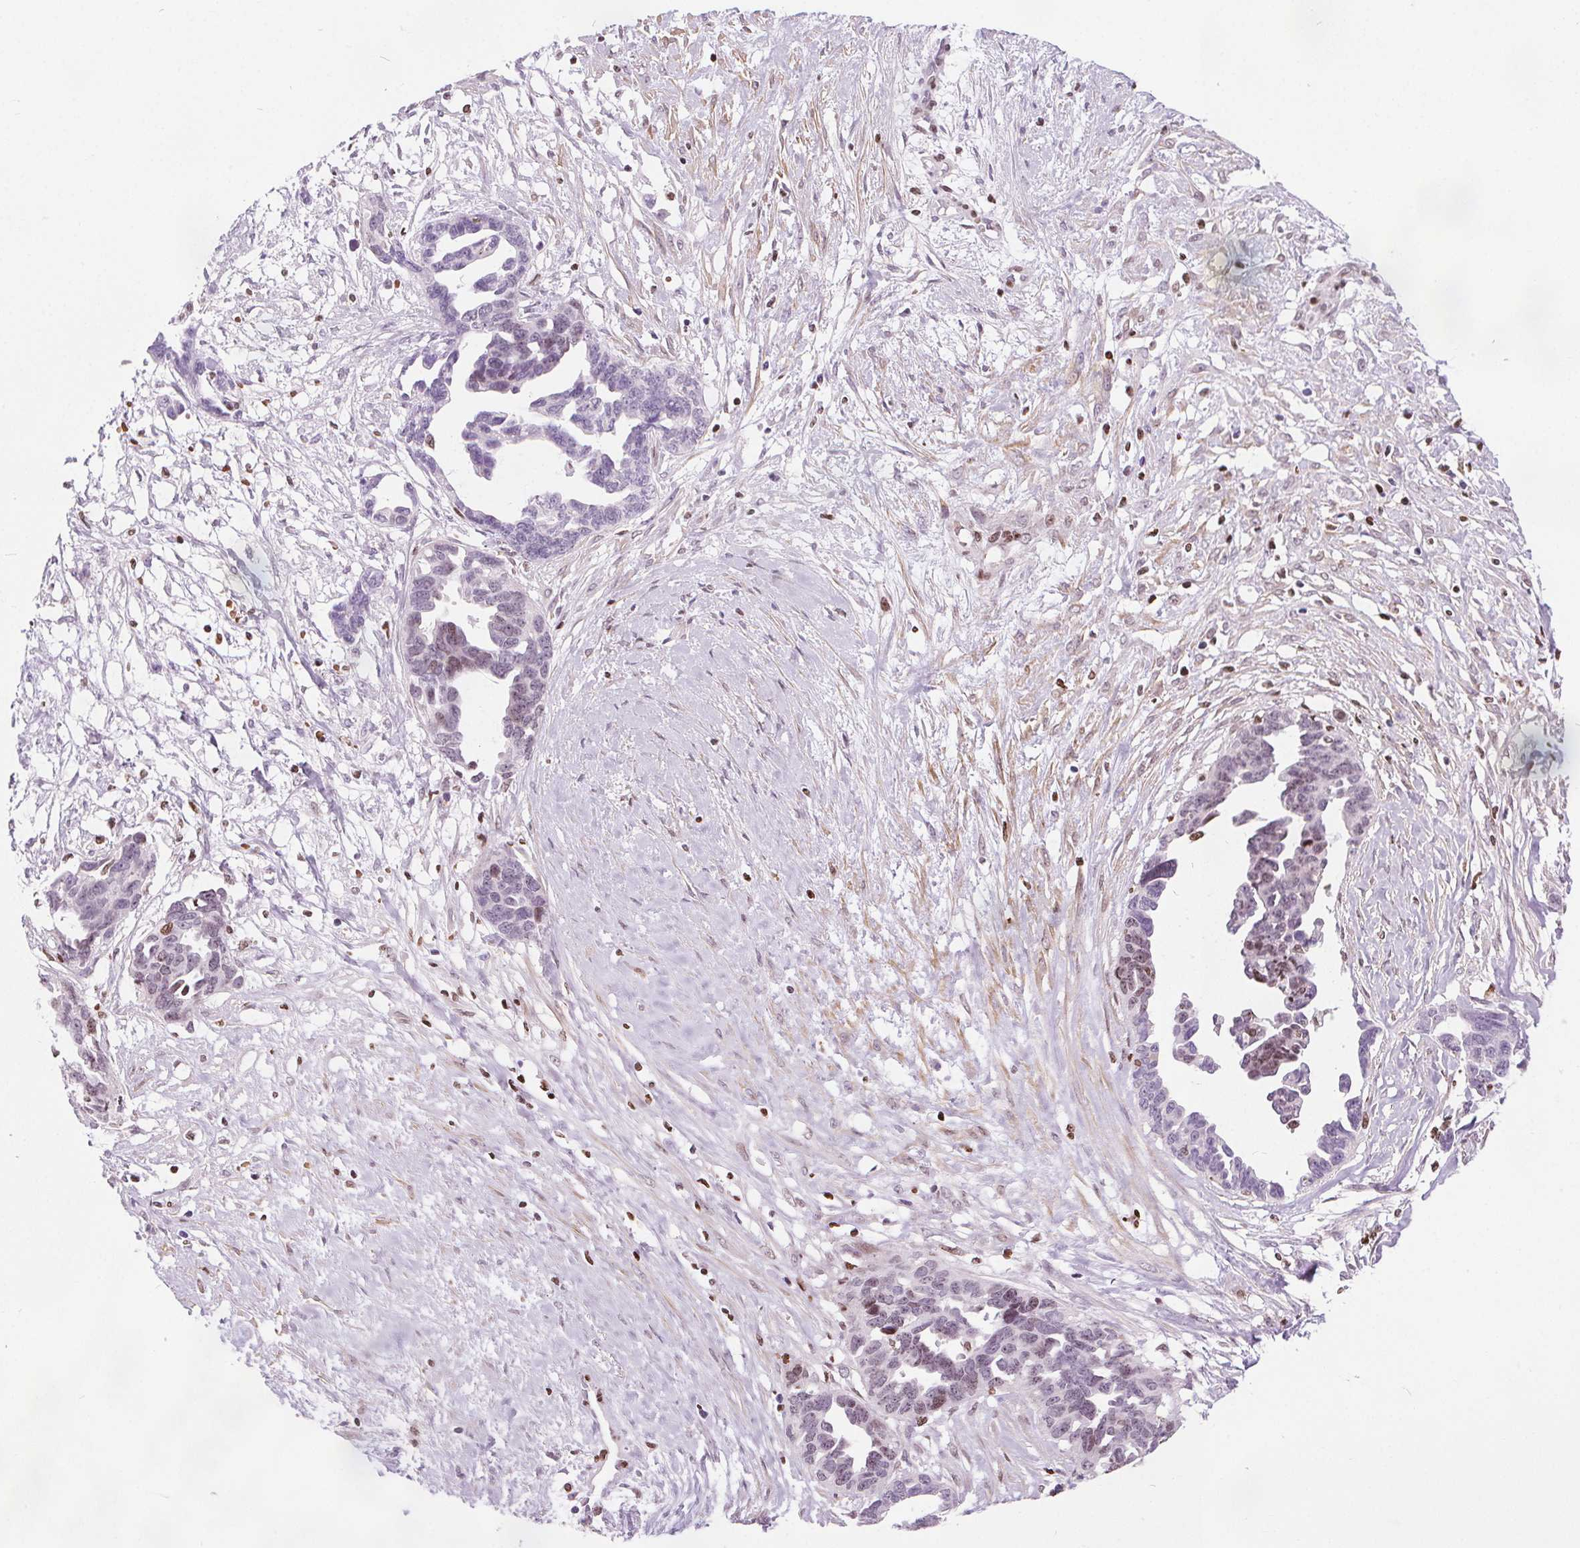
{"staining": {"intensity": "negative", "quantity": "none", "location": "none"}, "tissue": "ovarian cancer", "cell_type": "Tumor cells", "image_type": "cancer", "snomed": [{"axis": "morphology", "description": "Cystadenocarcinoma, serous, NOS"}, {"axis": "topography", "description": "Ovary"}], "caption": "Ovarian serous cystadenocarcinoma was stained to show a protein in brown. There is no significant positivity in tumor cells.", "gene": "ISLR2", "patient": {"sex": "female", "age": 69}}